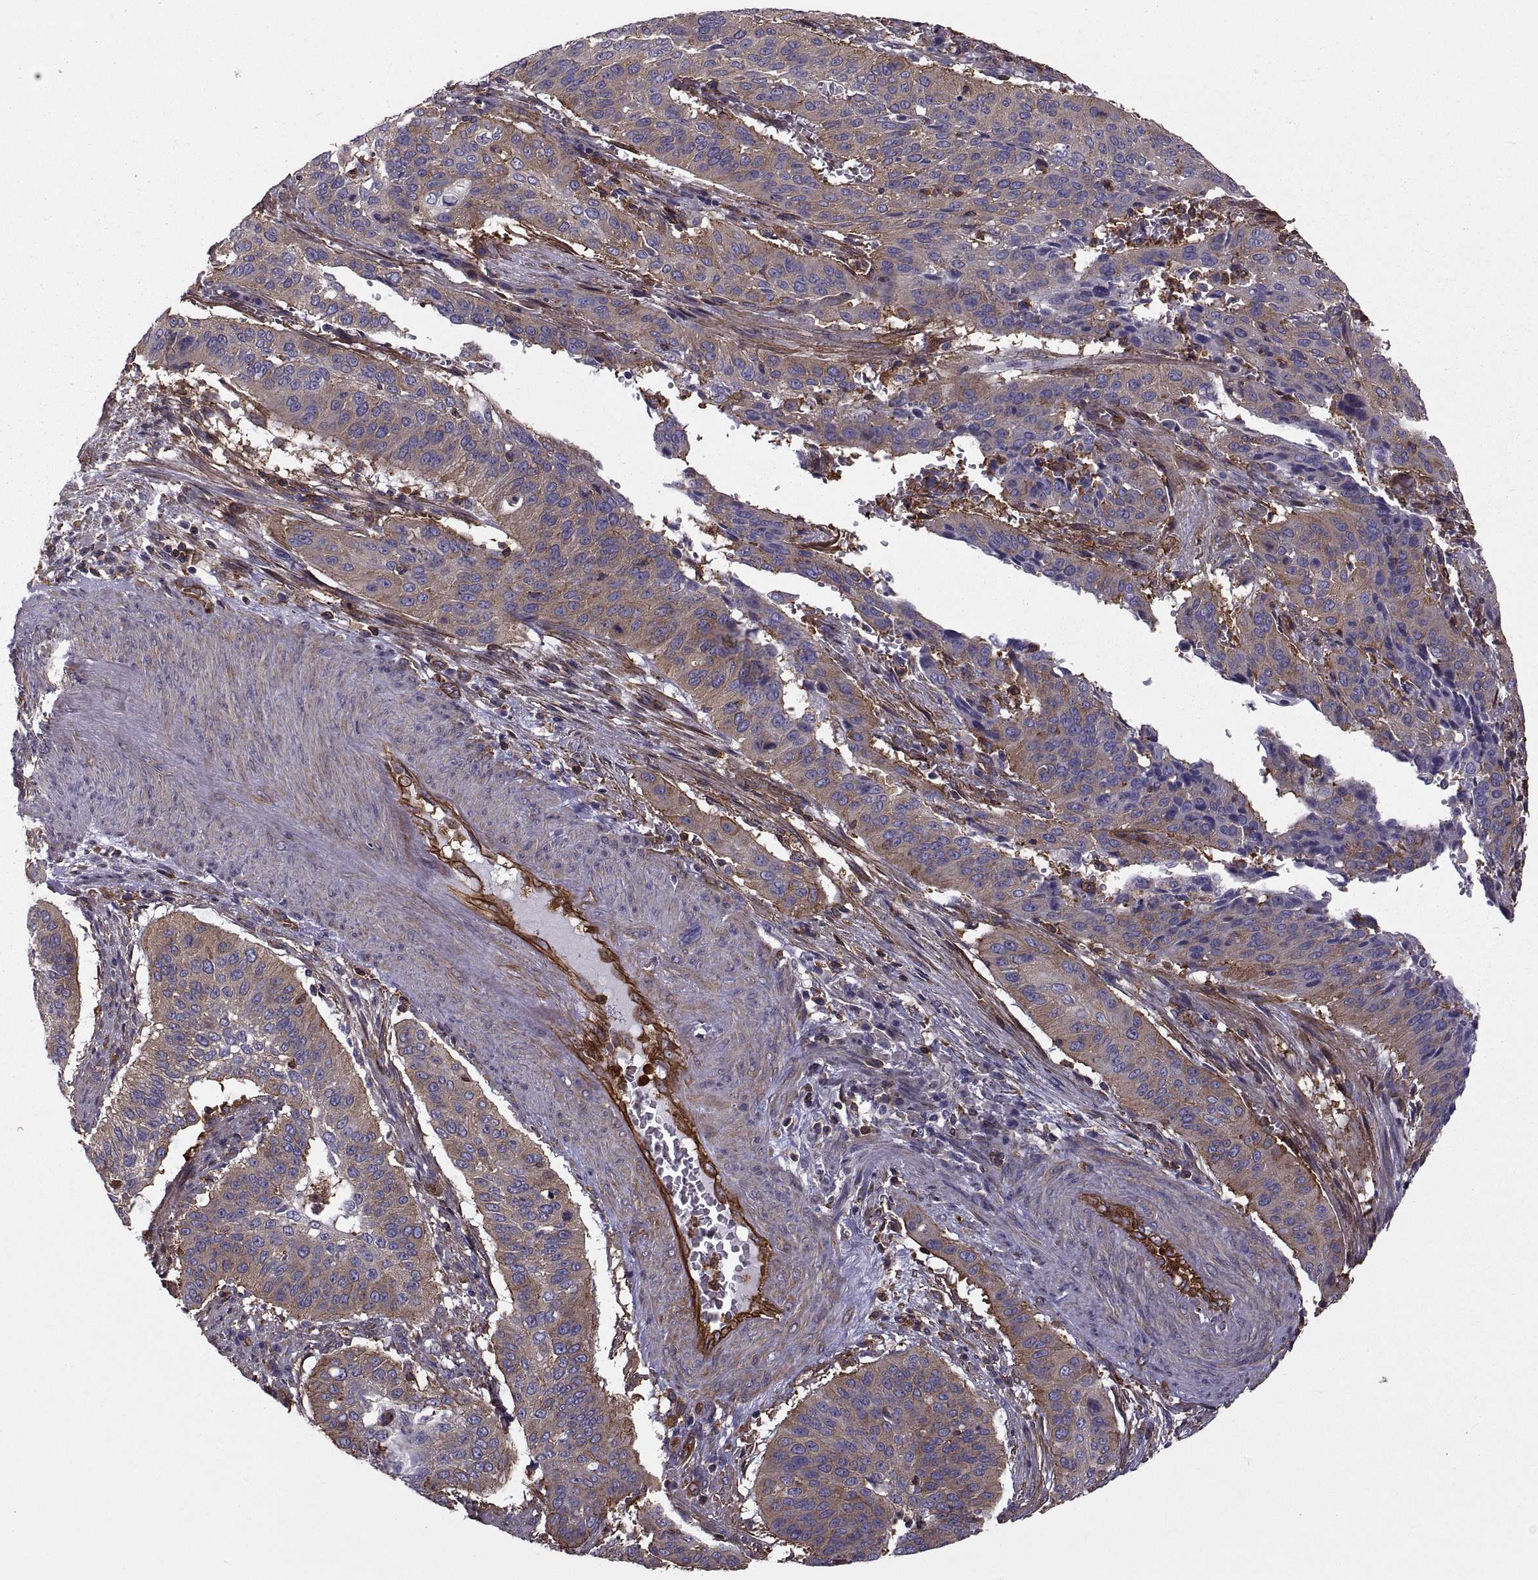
{"staining": {"intensity": "moderate", "quantity": "25%-75%", "location": "cytoplasmic/membranous"}, "tissue": "cervical cancer", "cell_type": "Tumor cells", "image_type": "cancer", "snomed": [{"axis": "morphology", "description": "Squamous cell carcinoma, NOS"}, {"axis": "topography", "description": "Cervix"}], "caption": "The immunohistochemical stain shows moderate cytoplasmic/membranous staining in tumor cells of cervical squamous cell carcinoma tissue. (Brightfield microscopy of DAB IHC at high magnification).", "gene": "MYH9", "patient": {"sex": "female", "age": 39}}